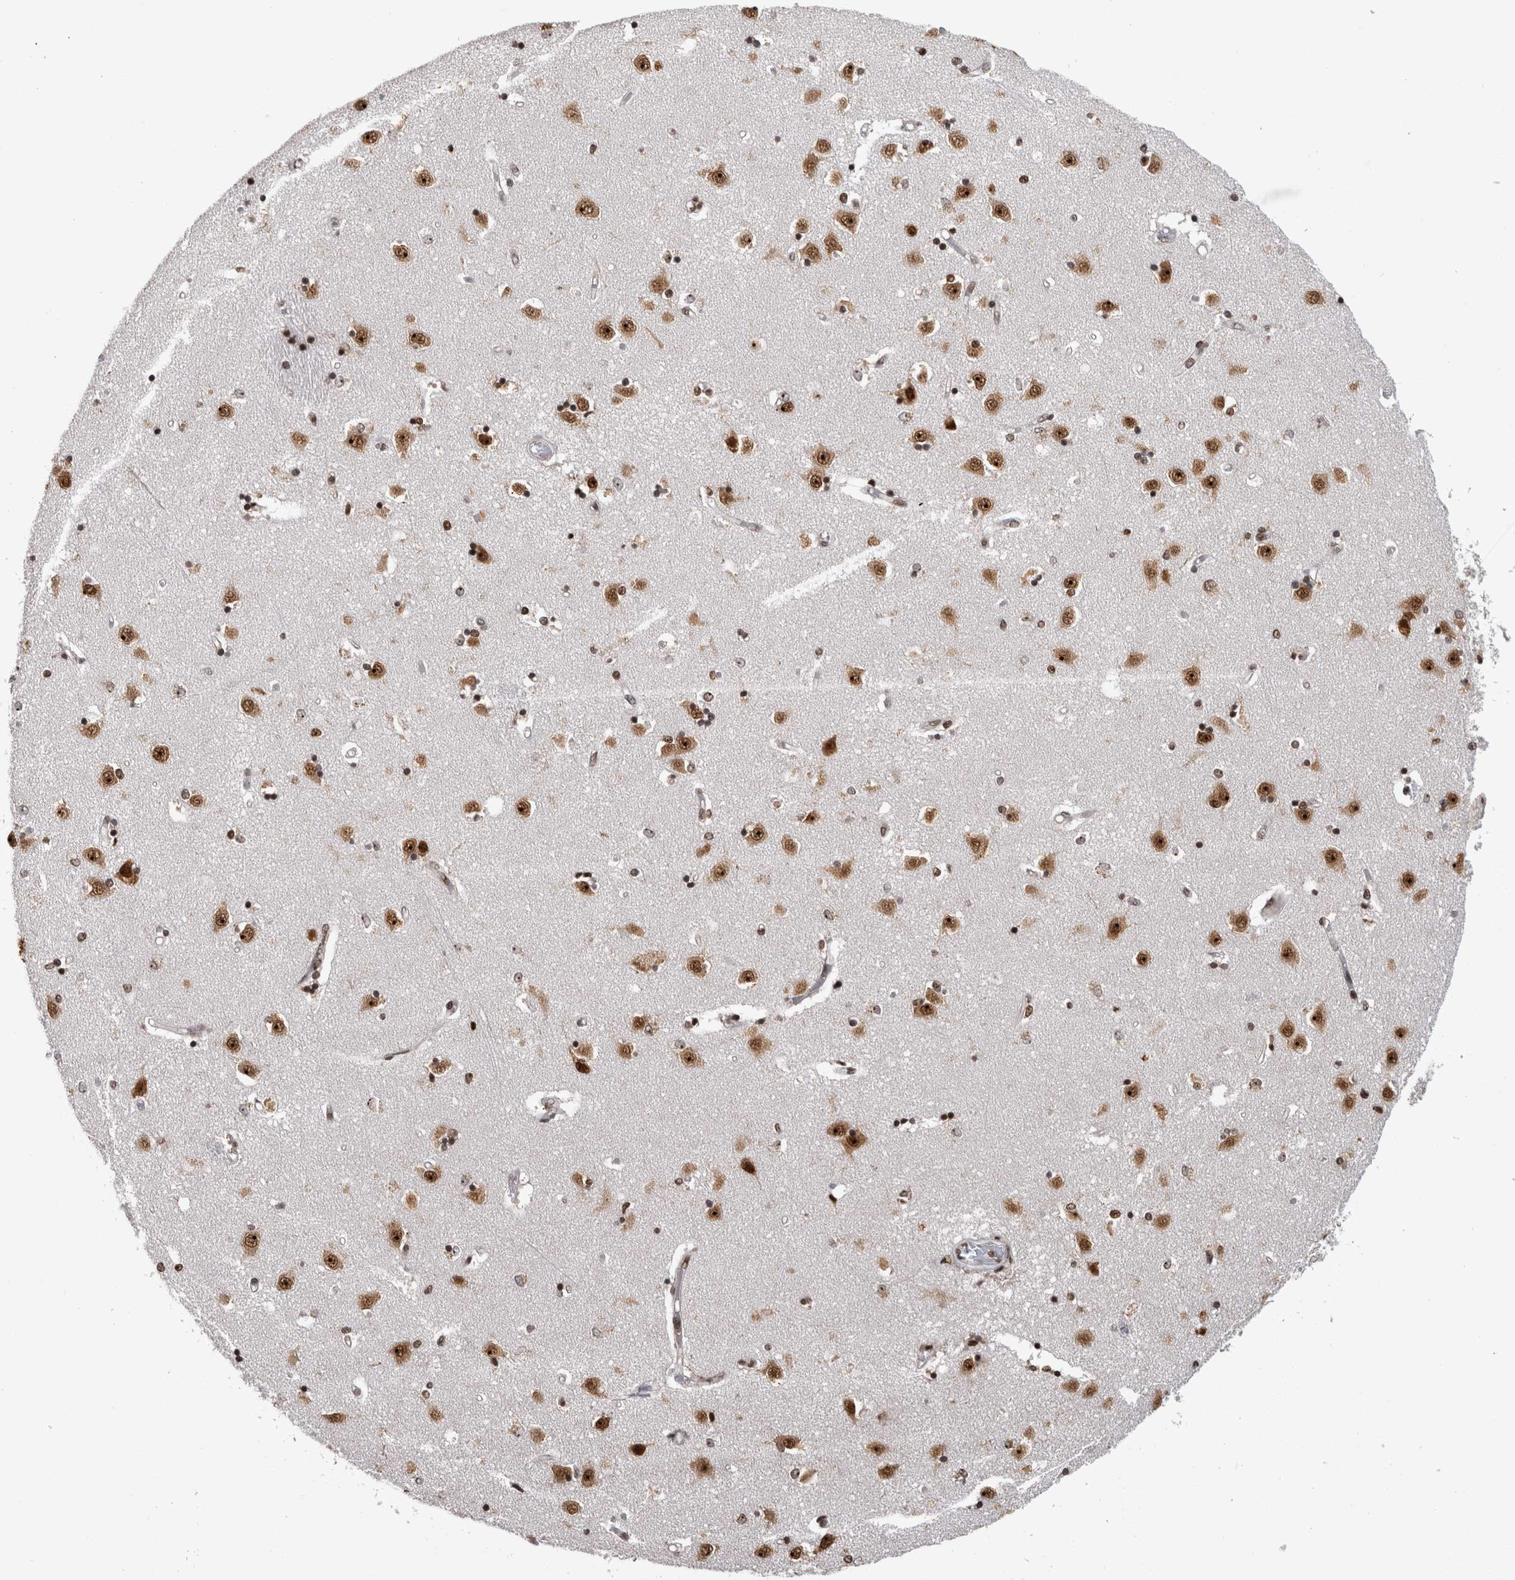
{"staining": {"intensity": "strong", "quantity": ">75%", "location": "nuclear"}, "tissue": "caudate", "cell_type": "Glial cells", "image_type": "normal", "snomed": [{"axis": "morphology", "description": "Normal tissue, NOS"}, {"axis": "topography", "description": "Lateral ventricle wall"}], "caption": "An immunohistochemistry (IHC) micrograph of unremarkable tissue is shown. Protein staining in brown highlights strong nuclear positivity in caudate within glial cells.", "gene": "ZSCAN2", "patient": {"sex": "male", "age": 45}}